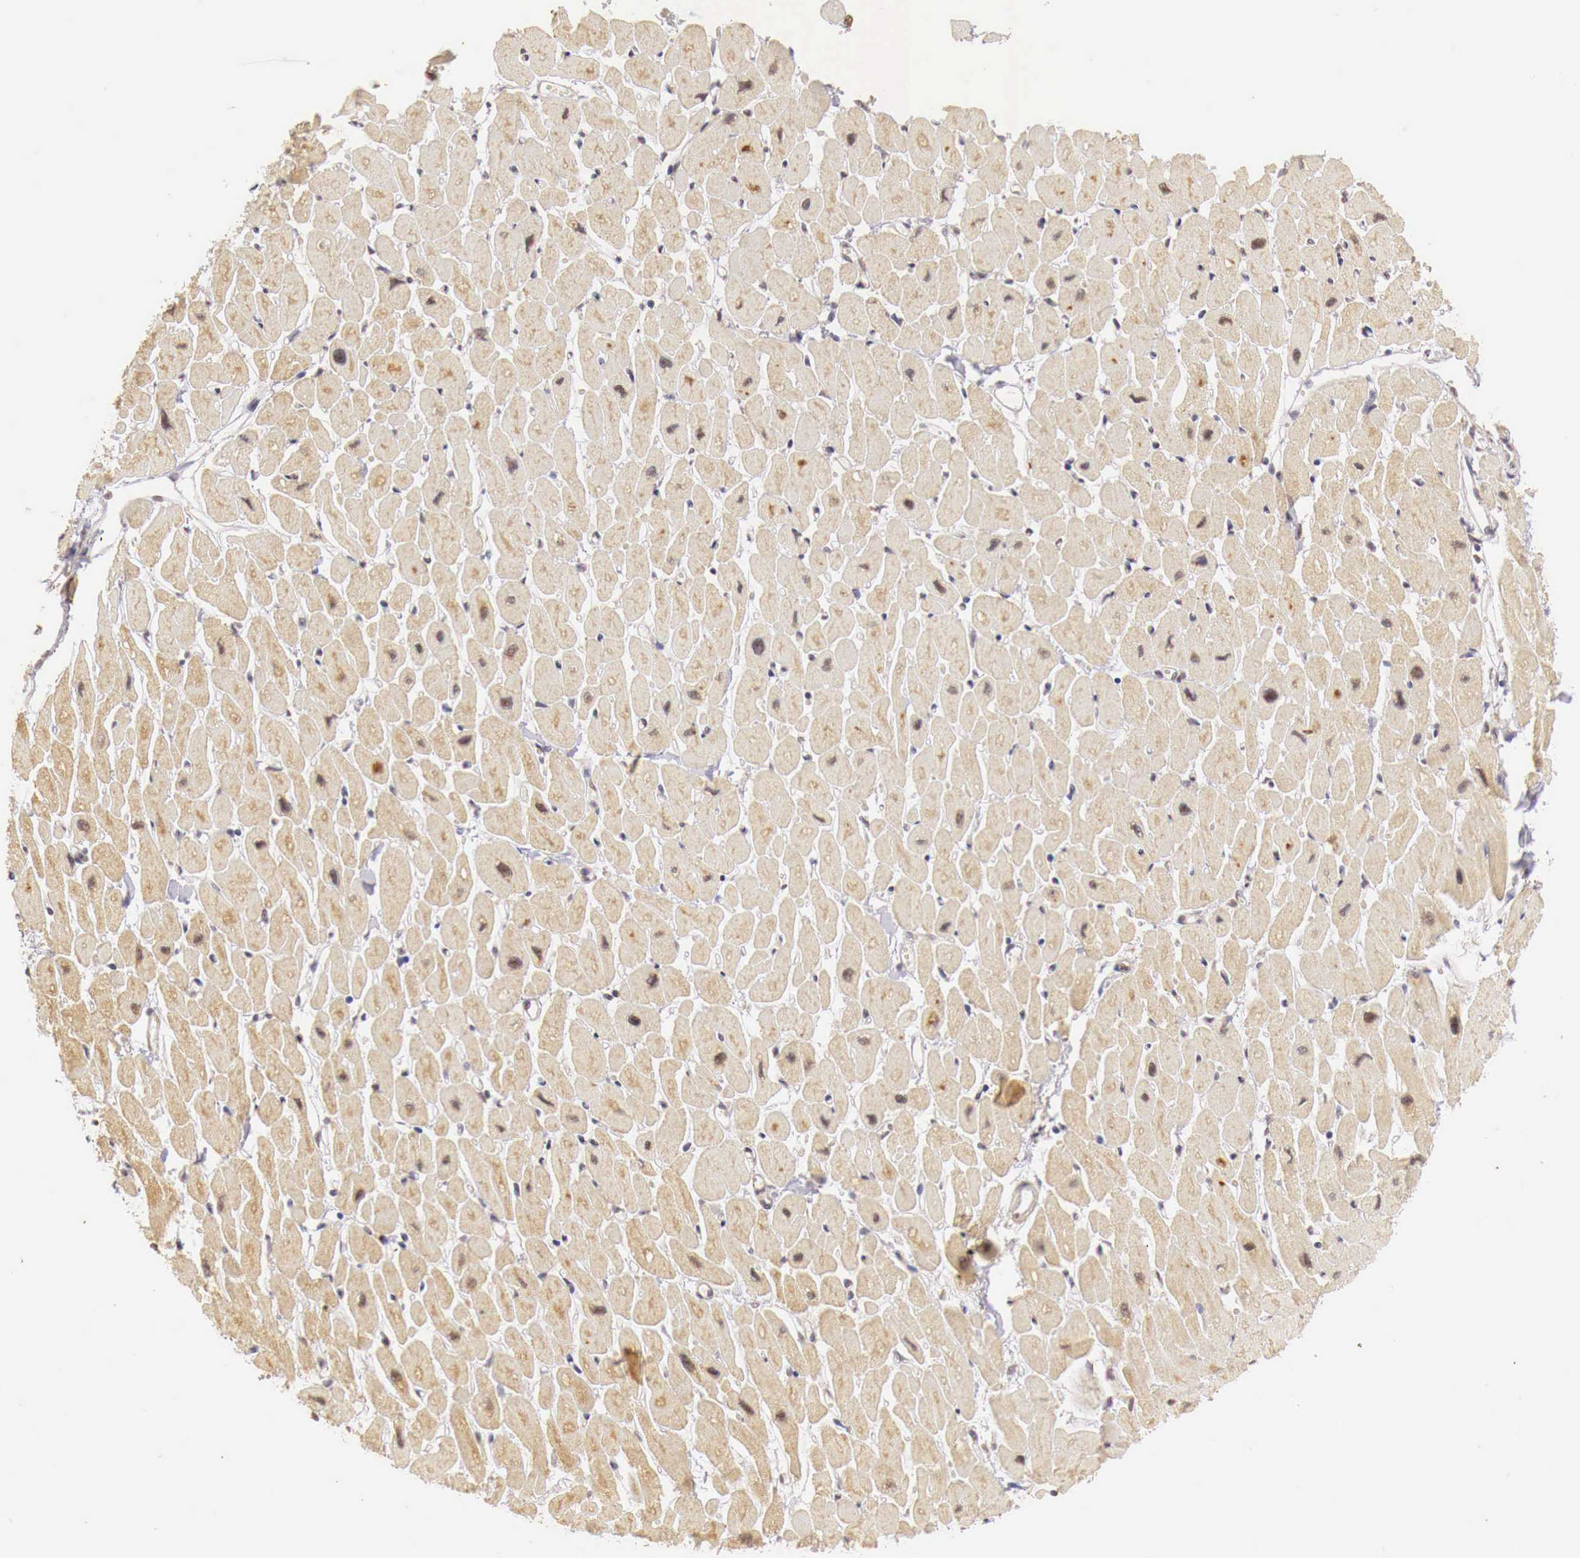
{"staining": {"intensity": "moderate", "quantity": ">75%", "location": "cytoplasmic/membranous,nuclear"}, "tissue": "heart muscle", "cell_type": "Cardiomyocytes", "image_type": "normal", "snomed": [{"axis": "morphology", "description": "Normal tissue, NOS"}, {"axis": "topography", "description": "Heart"}], "caption": "Immunohistochemical staining of unremarkable human heart muscle exhibits >75% levels of moderate cytoplasmic/membranous,nuclear protein expression in about >75% of cardiomyocytes.", "gene": "GPKOW", "patient": {"sex": "female", "age": 54}}